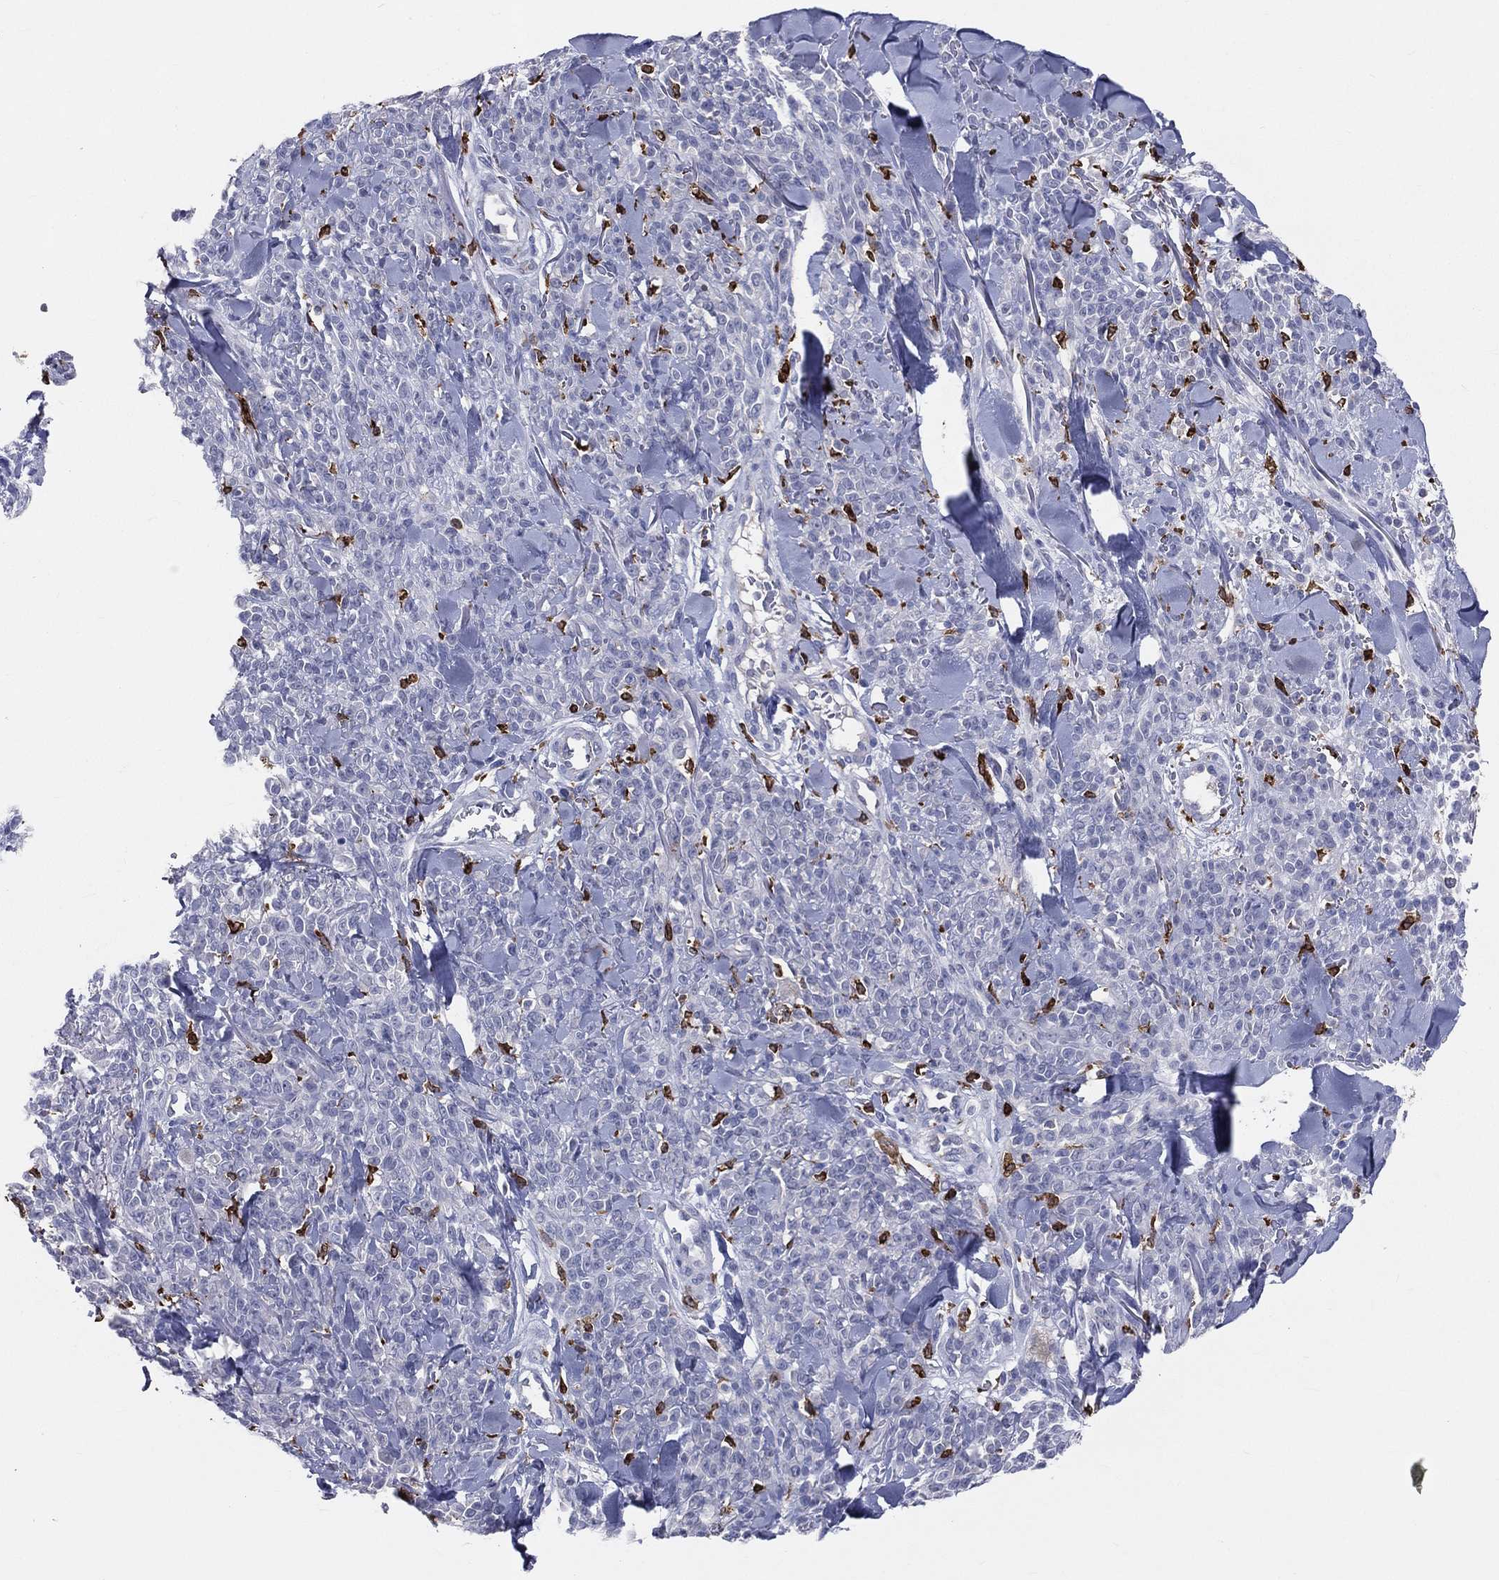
{"staining": {"intensity": "negative", "quantity": "none", "location": "none"}, "tissue": "melanoma", "cell_type": "Tumor cells", "image_type": "cancer", "snomed": [{"axis": "morphology", "description": "Malignant melanoma, NOS"}, {"axis": "topography", "description": "Skin"}, {"axis": "topography", "description": "Skin of trunk"}], "caption": "The immunohistochemistry (IHC) image has no significant positivity in tumor cells of malignant melanoma tissue.", "gene": "CD74", "patient": {"sex": "male", "age": 74}}